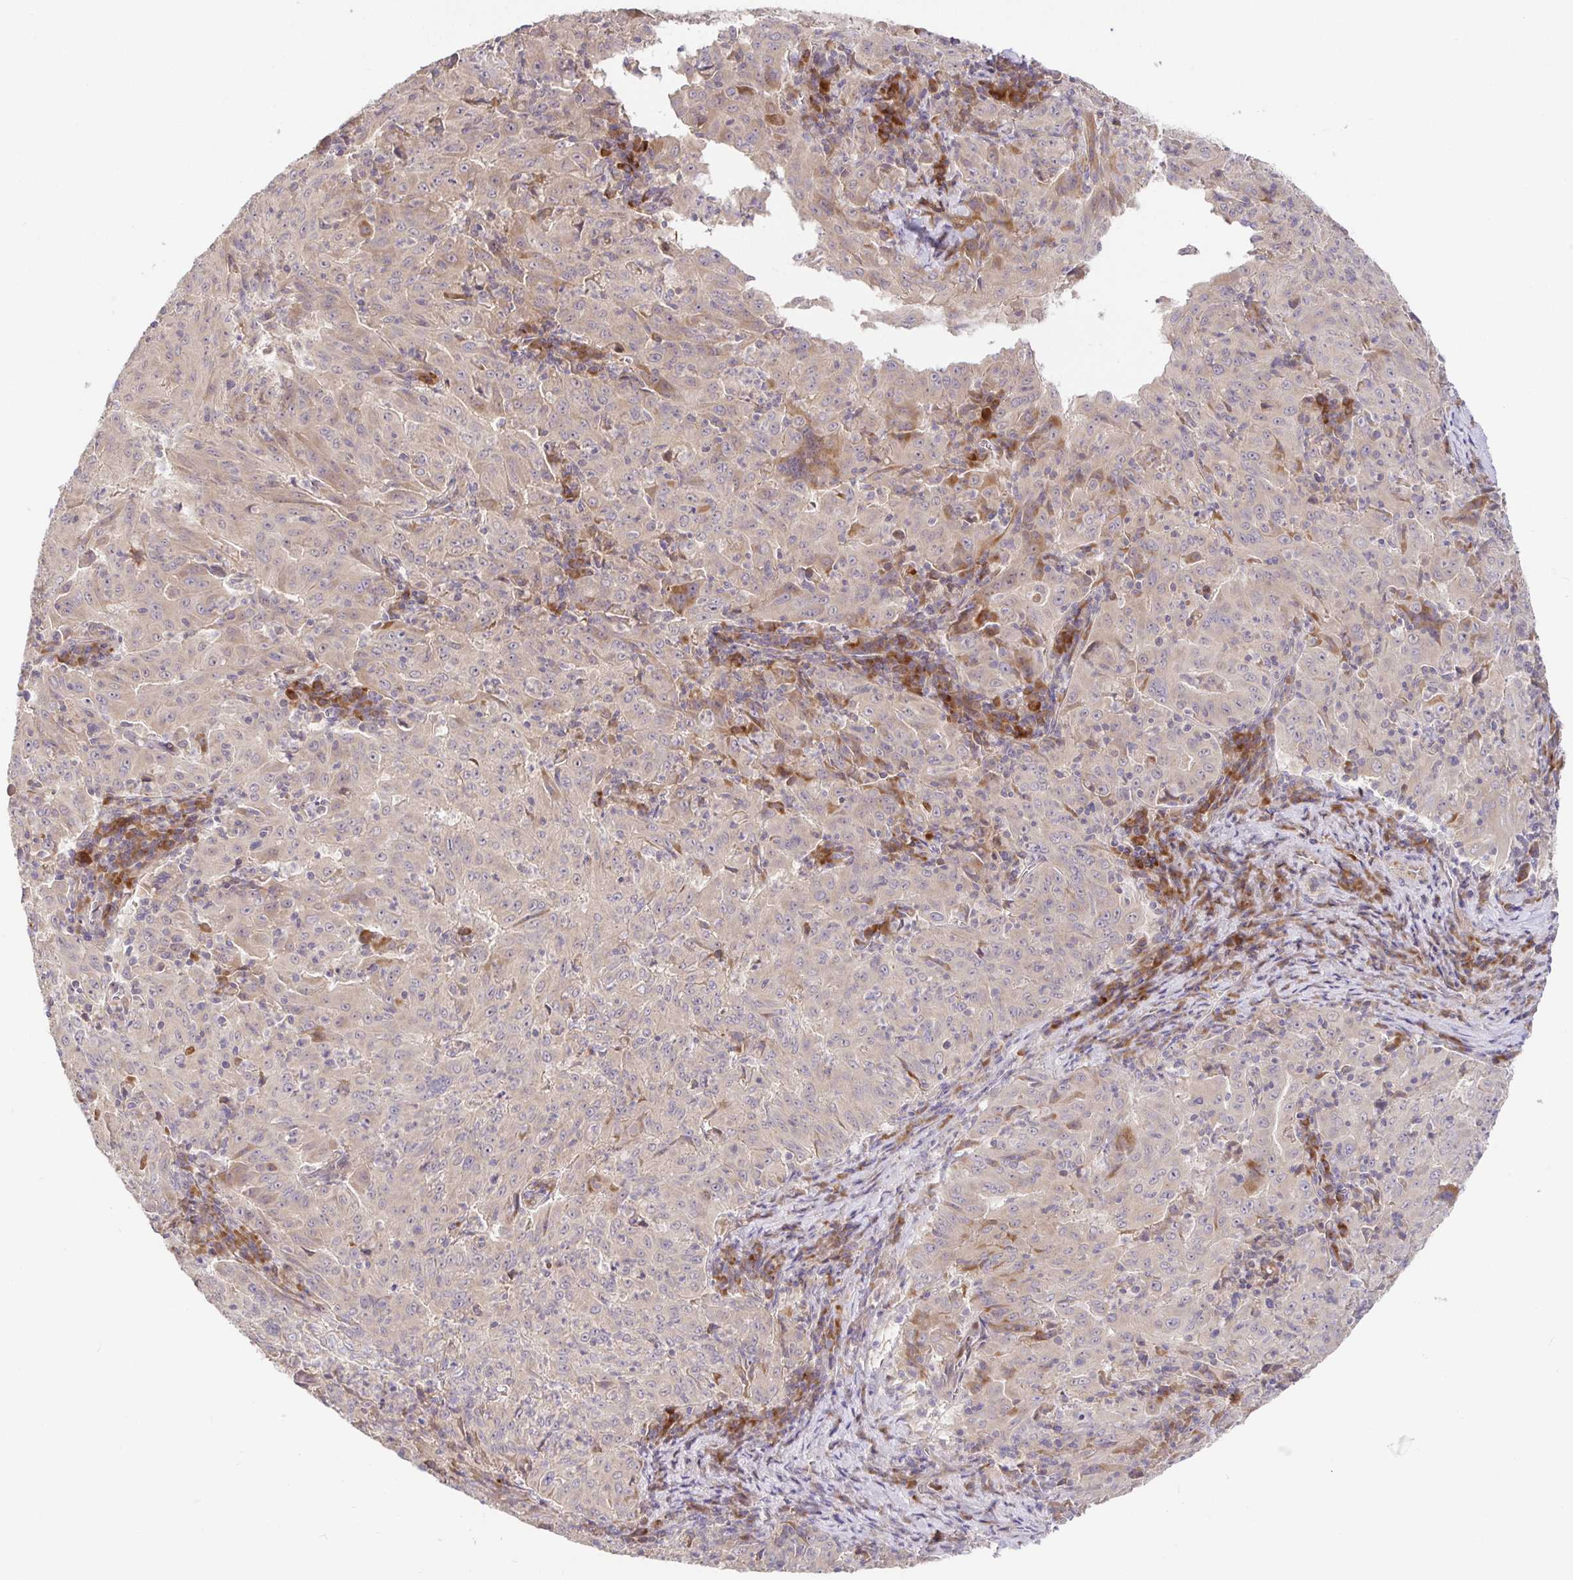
{"staining": {"intensity": "weak", "quantity": ">75%", "location": "cytoplasmic/membranous"}, "tissue": "pancreatic cancer", "cell_type": "Tumor cells", "image_type": "cancer", "snomed": [{"axis": "morphology", "description": "Adenocarcinoma, NOS"}, {"axis": "topography", "description": "Pancreas"}], "caption": "Pancreatic cancer (adenocarcinoma) was stained to show a protein in brown. There is low levels of weak cytoplasmic/membranous expression in approximately >75% of tumor cells.", "gene": "ZDHHC11", "patient": {"sex": "male", "age": 63}}